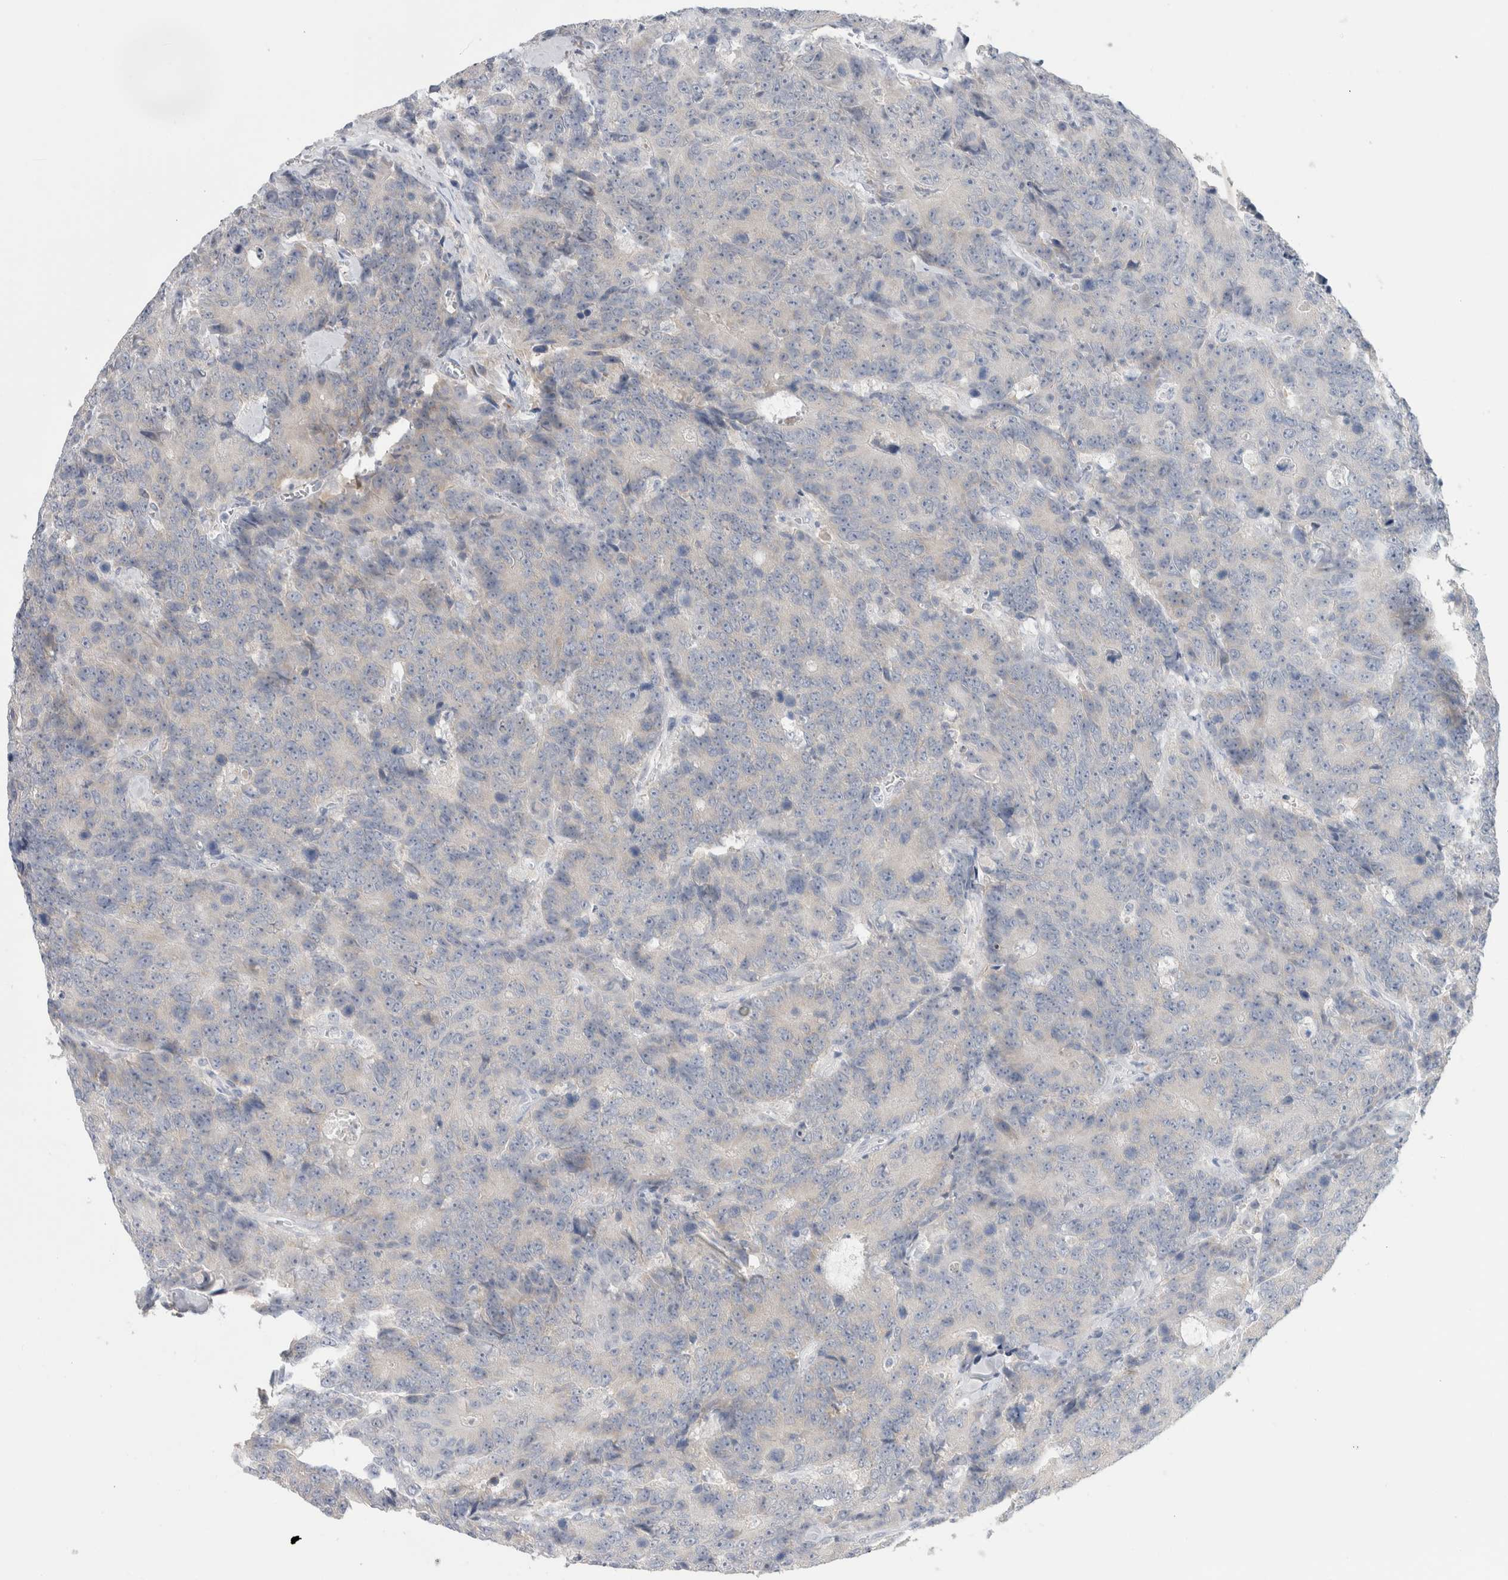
{"staining": {"intensity": "negative", "quantity": "none", "location": "none"}, "tissue": "colorectal cancer", "cell_type": "Tumor cells", "image_type": "cancer", "snomed": [{"axis": "morphology", "description": "Adenocarcinoma, NOS"}, {"axis": "topography", "description": "Colon"}], "caption": "DAB (3,3'-diaminobenzidine) immunohistochemical staining of colorectal adenocarcinoma reveals no significant positivity in tumor cells.", "gene": "NDOR1", "patient": {"sex": "female", "age": 86}}